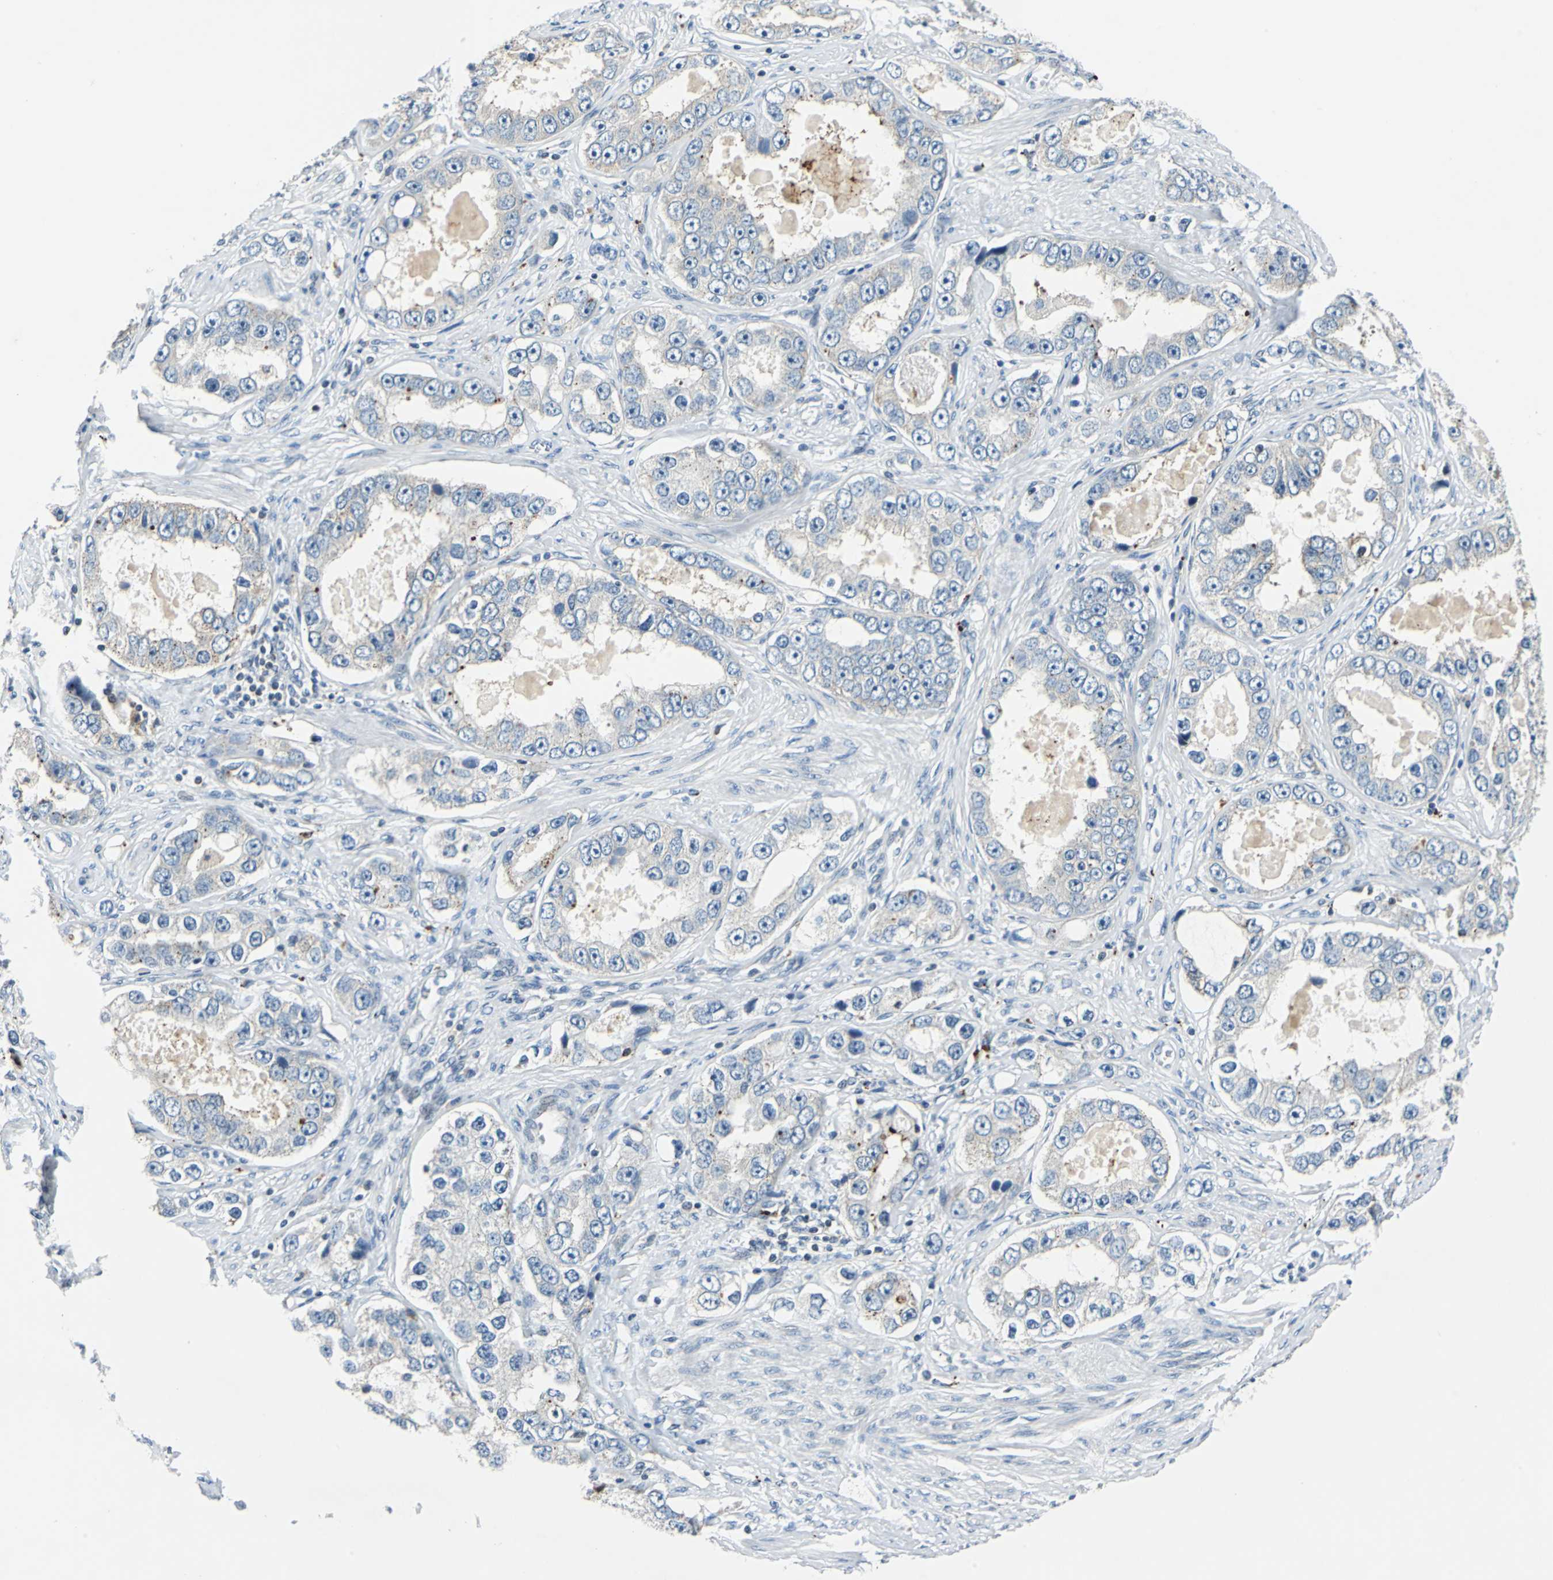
{"staining": {"intensity": "weak", "quantity": "25%-75%", "location": "cytoplasmic/membranous"}, "tissue": "prostate cancer", "cell_type": "Tumor cells", "image_type": "cancer", "snomed": [{"axis": "morphology", "description": "Adenocarcinoma, High grade"}, {"axis": "topography", "description": "Prostate"}], "caption": "This is an image of immunohistochemistry (IHC) staining of prostate cancer (high-grade adenocarcinoma), which shows weak expression in the cytoplasmic/membranous of tumor cells.", "gene": "HCFC2", "patient": {"sex": "male", "age": 63}}